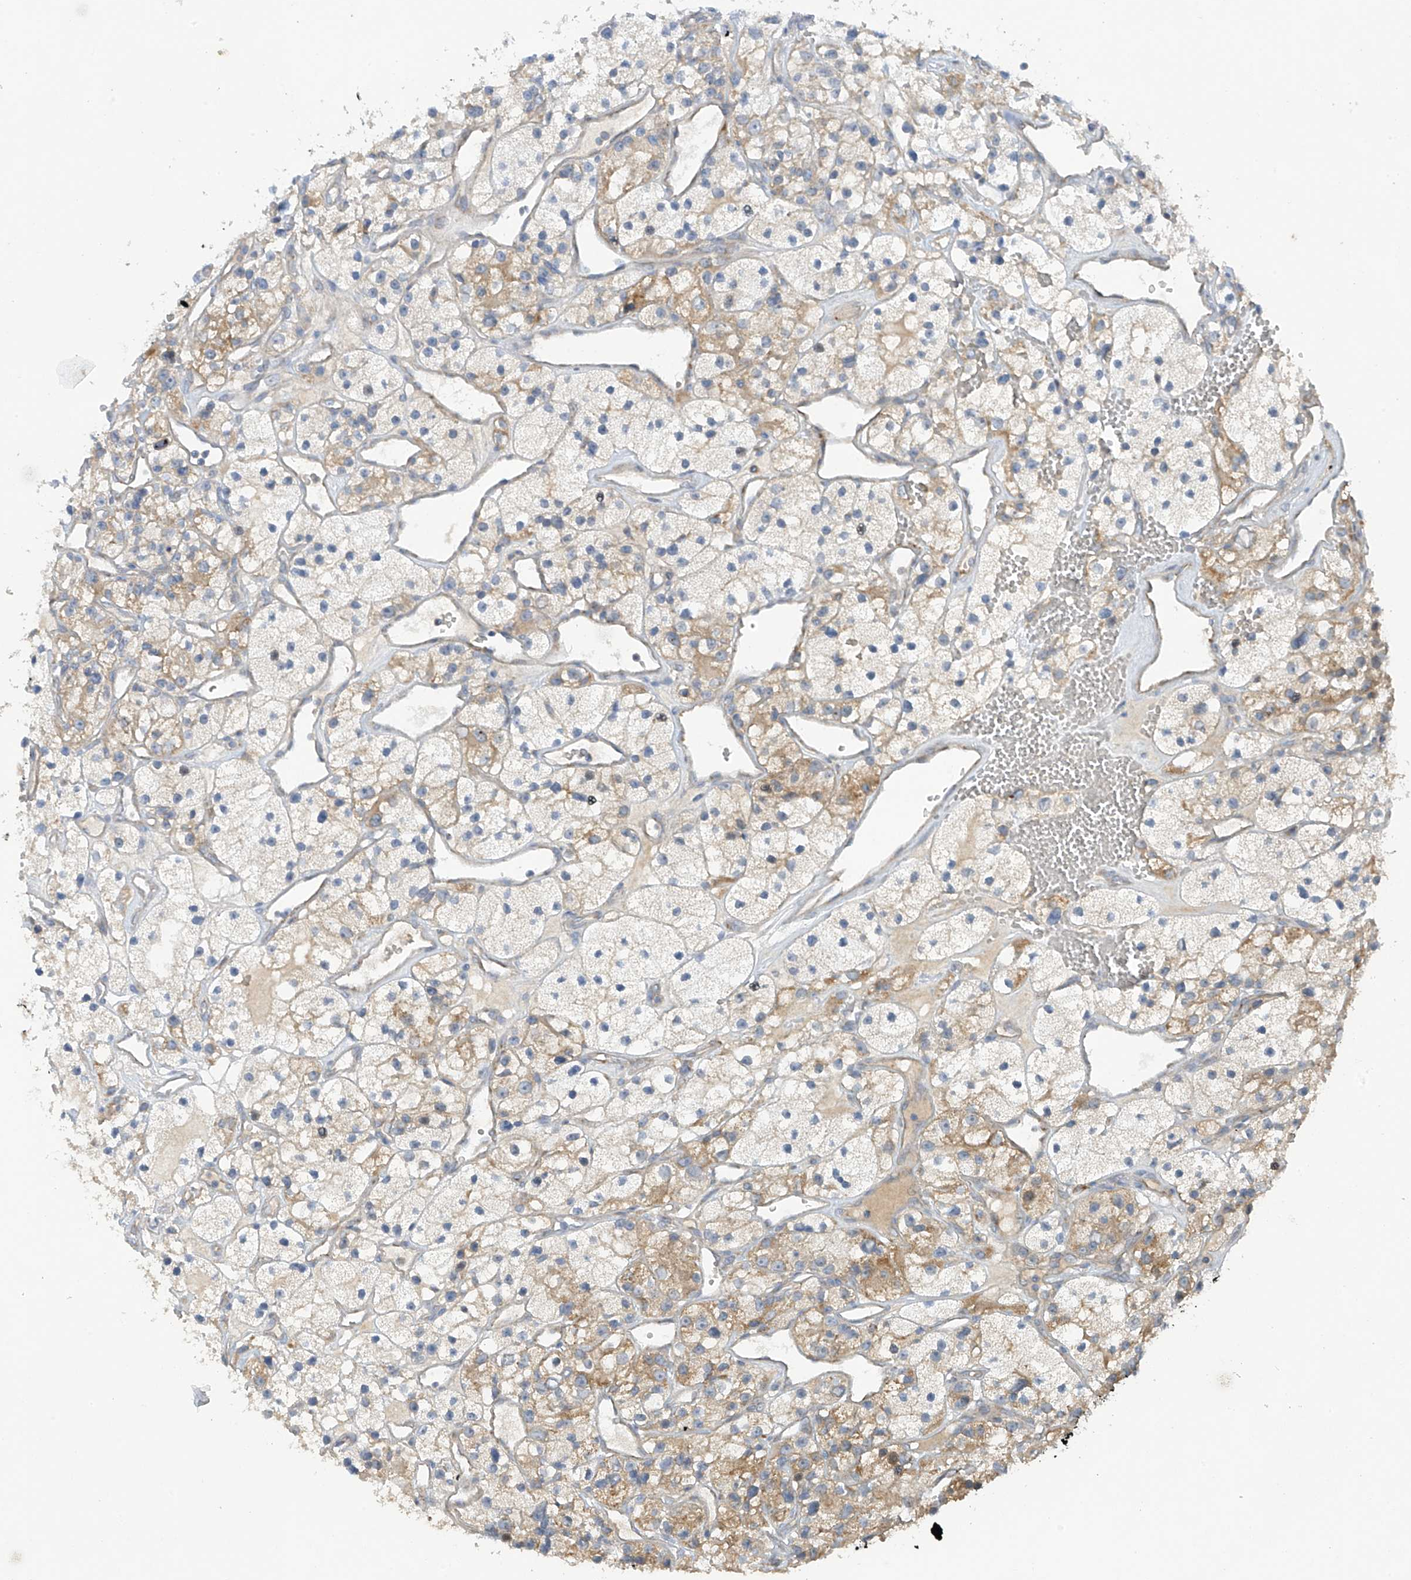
{"staining": {"intensity": "moderate", "quantity": "25%-75%", "location": "cytoplasmic/membranous"}, "tissue": "renal cancer", "cell_type": "Tumor cells", "image_type": "cancer", "snomed": [{"axis": "morphology", "description": "Adenocarcinoma, NOS"}, {"axis": "topography", "description": "Kidney"}], "caption": "A brown stain highlights moderate cytoplasmic/membranous staining of a protein in human adenocarcinoma (renal) tumor cells.", "gene": "METTL18", "patient": {"sex": "female", "age": 57}}